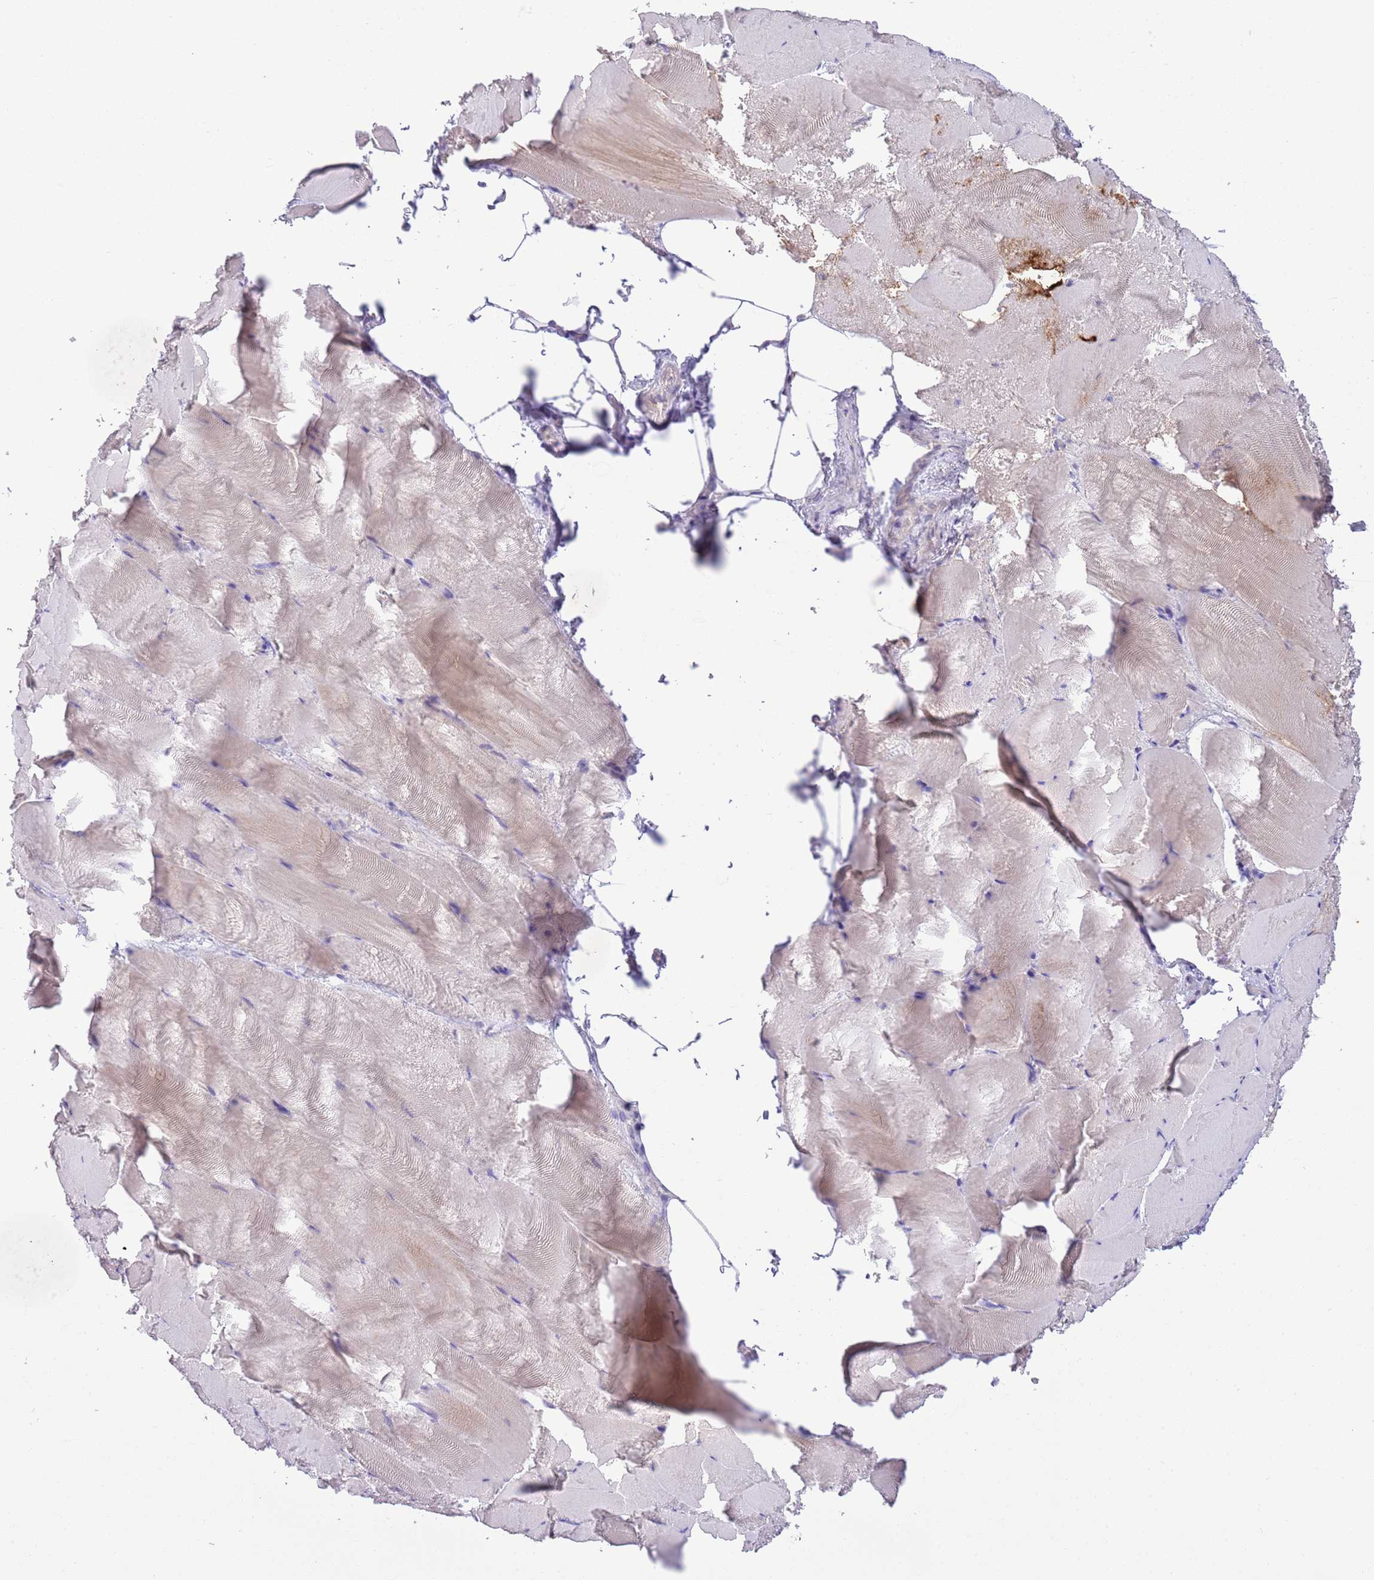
{"staining": {"intensity": "weak", "quantity": "<25%", "location": "cytoplasmic/membranous"}, "tissue": "skeletal muscle", "cell_type": "Myocytes", "image_type": "normal", "snomed": [{"axis": "morphology", "description": "Normal tissue, NOS"}, {"axis": "topography", "description": "Skeletal muscle"}], "caption": "Myocytes are negative for brown protein staining in normal skeletal muscle. The staining was performed using DAB (3,3'-diaminobenzidine) to visualize the protein expression in brown, while the nuclei were stained in blue with hematoxylin (Magnification: 20x).", "gene": "SFTPA1", "patient": {"sex": "female", "age": 64}}